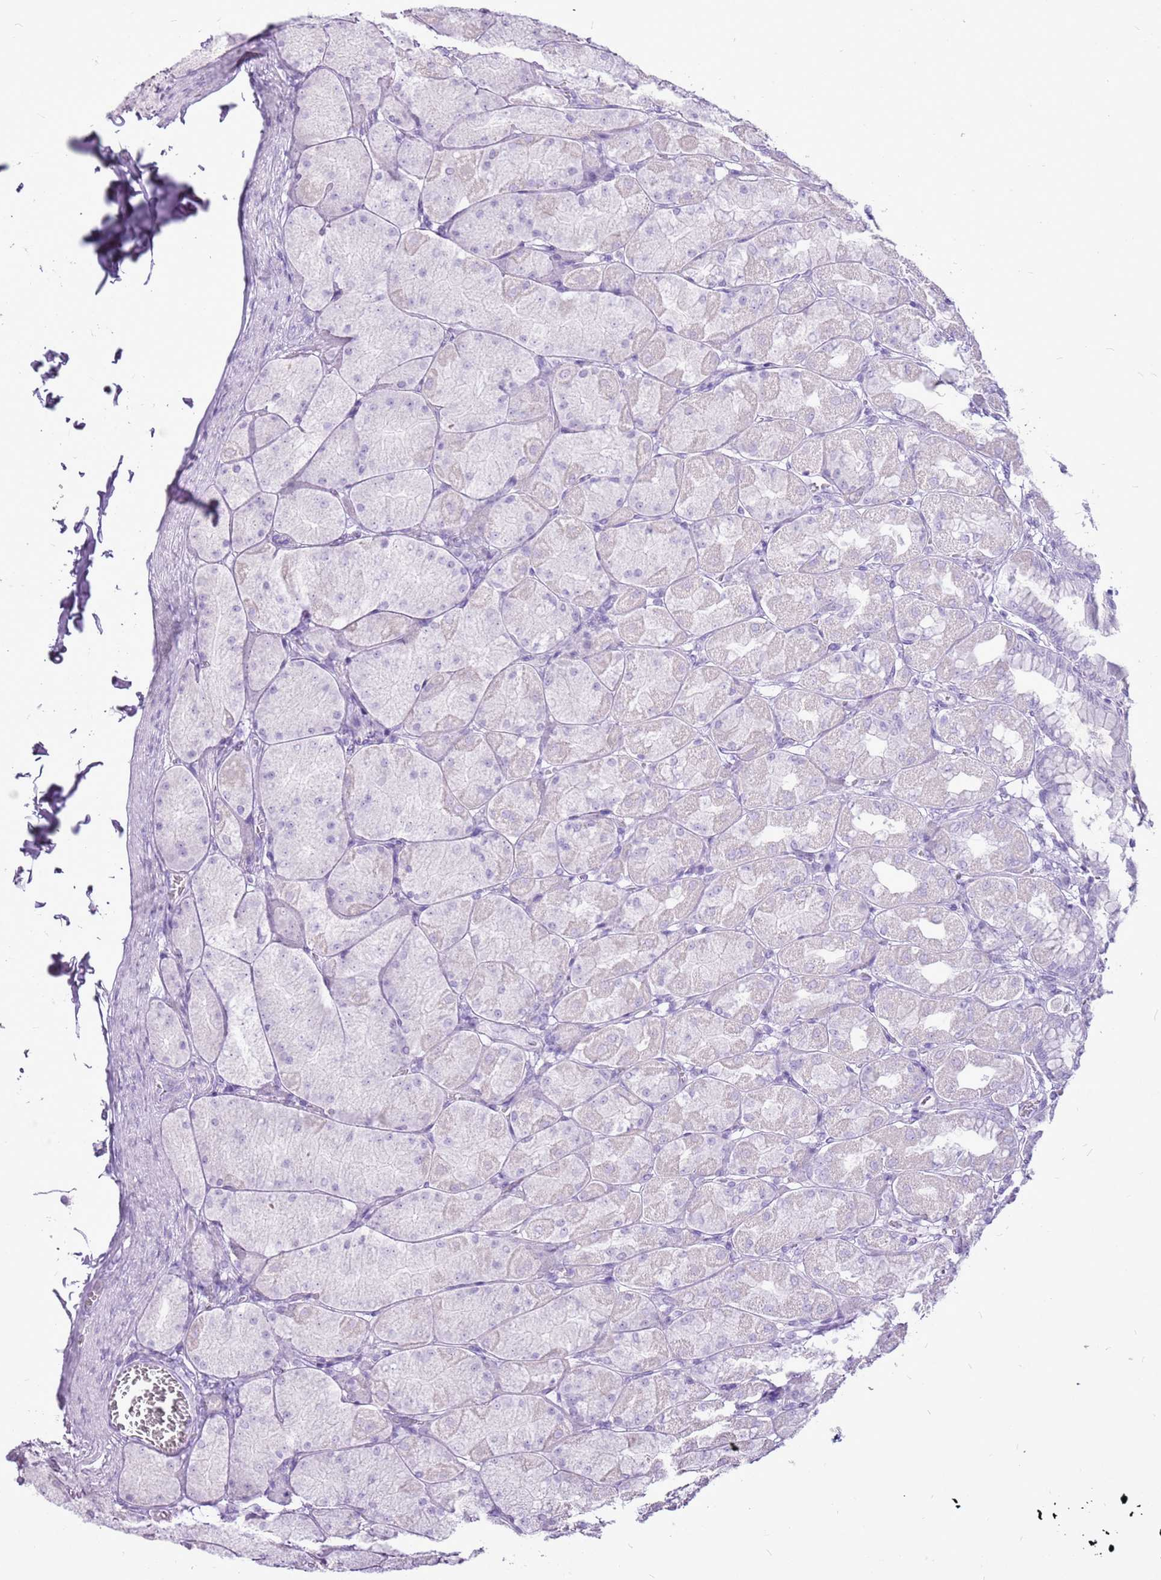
{"staining": {"intensity": "negative", "quantity": "none", "location": "none"}, "tissue": "stomach", "cell_type": "Glandular cells", "image_type": "normal", "snomed": [{"axis": "morphology", "description": "Normal tissue, NOS"}, {"axis": "topography", "description": "Stomach, upper"}], "caption": "Stomach was stained to show a protein in brown. There is no significant staining in glandular cells. Nuclei are stained in blue.", "gene": "CNFN", "patient": {"sex": "female", "age": 56}}